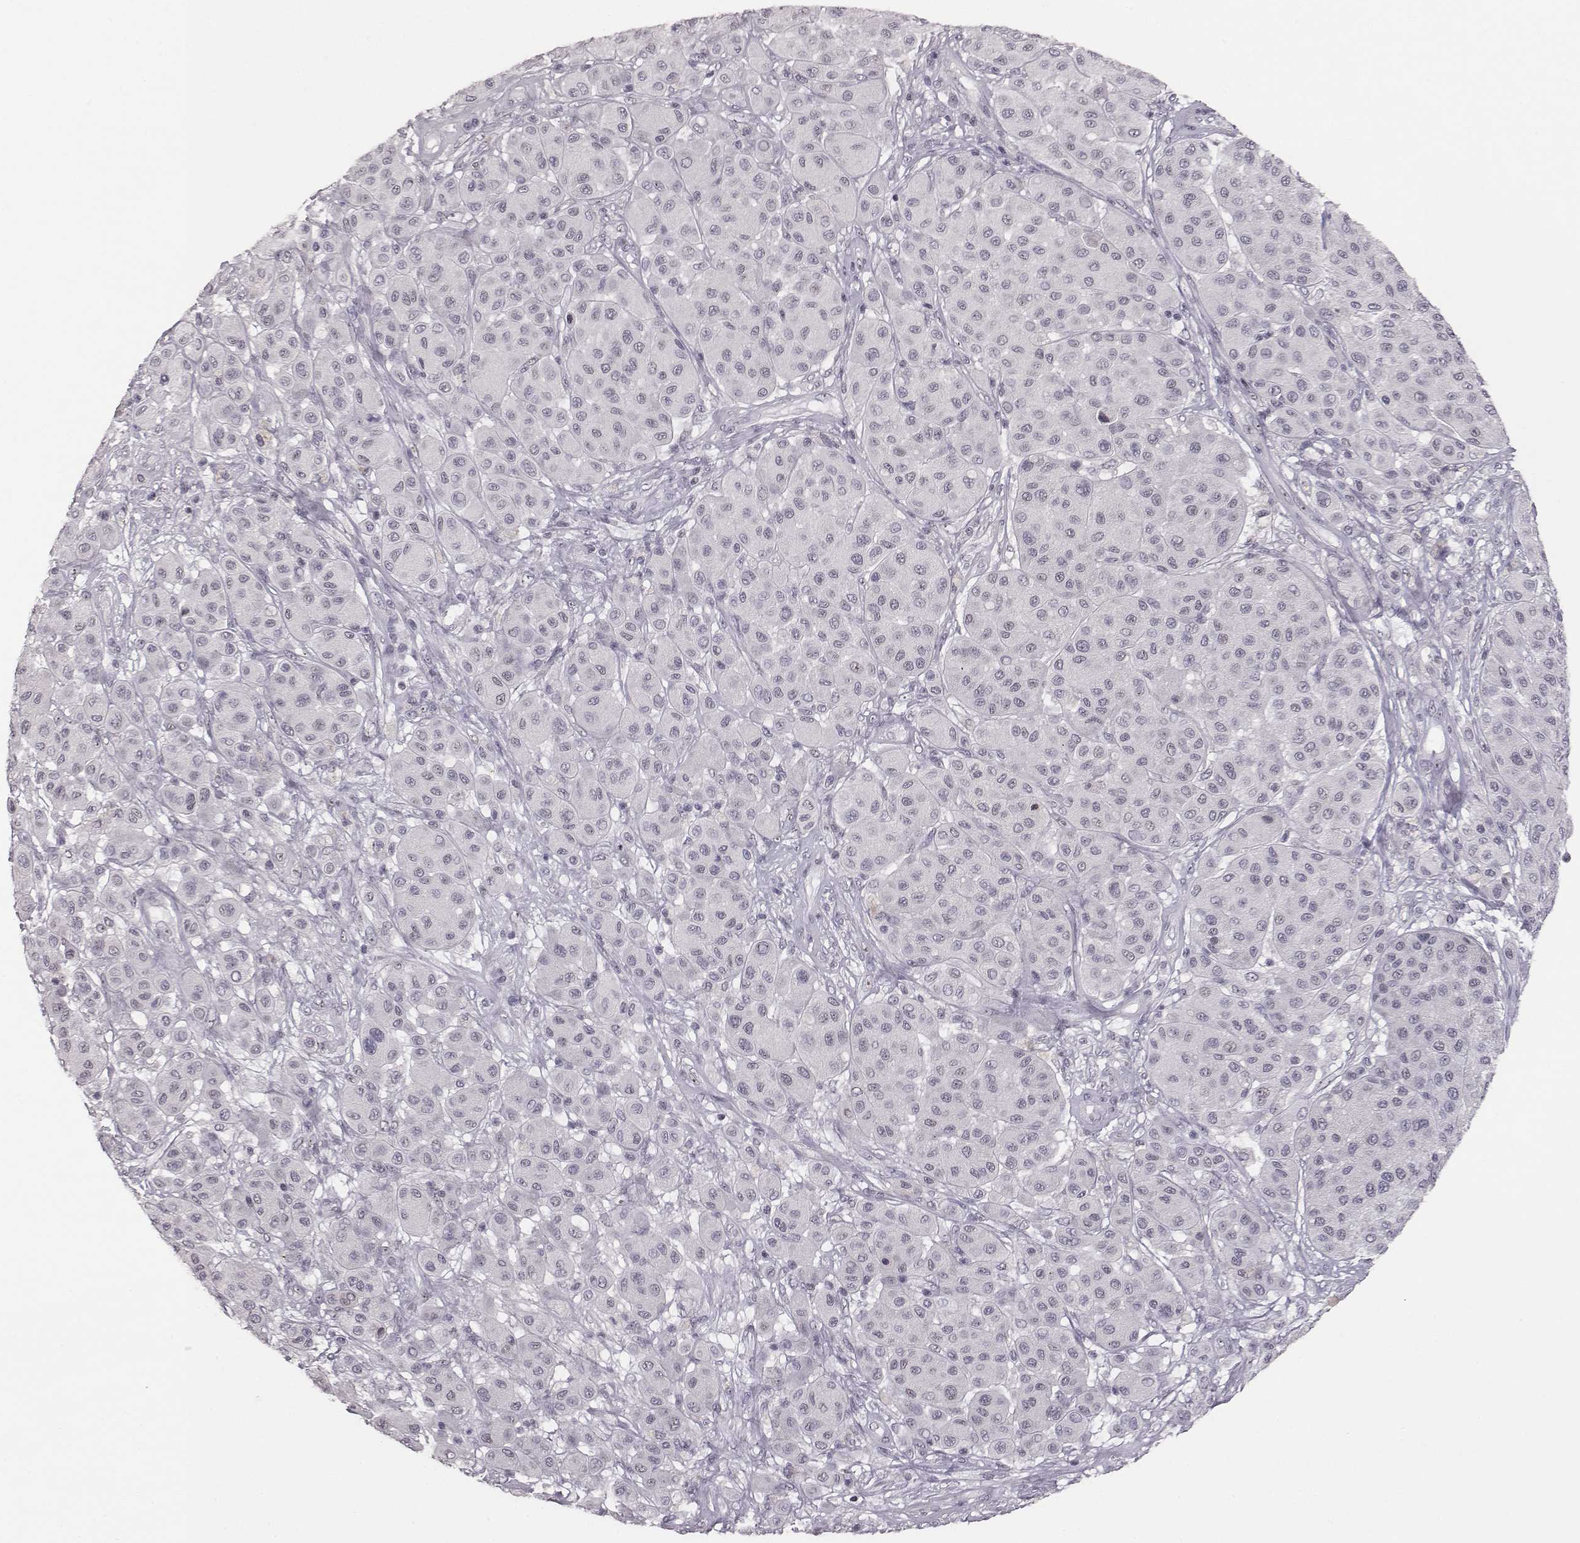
{"staining": {"intensity": "negative", "quantity": "none", "location": "none"}, "tissue": "melanoma", "cell_type": "Tumor cells", "image_type": "cancer", "snomed": [{"axis": "morphology", "description": "Malignant melanoma, Metastatic site"}, {"axis": "topography", "description": "Smooth muscle"}], "caption": "Immunohistochemistry of melanoma shows no positivity in tumor cells. (DAB IHC visualized using brightfield microscopy, high magnification).", "gene": "NIFK", "patient": {"sex": "male", "age": 41}}